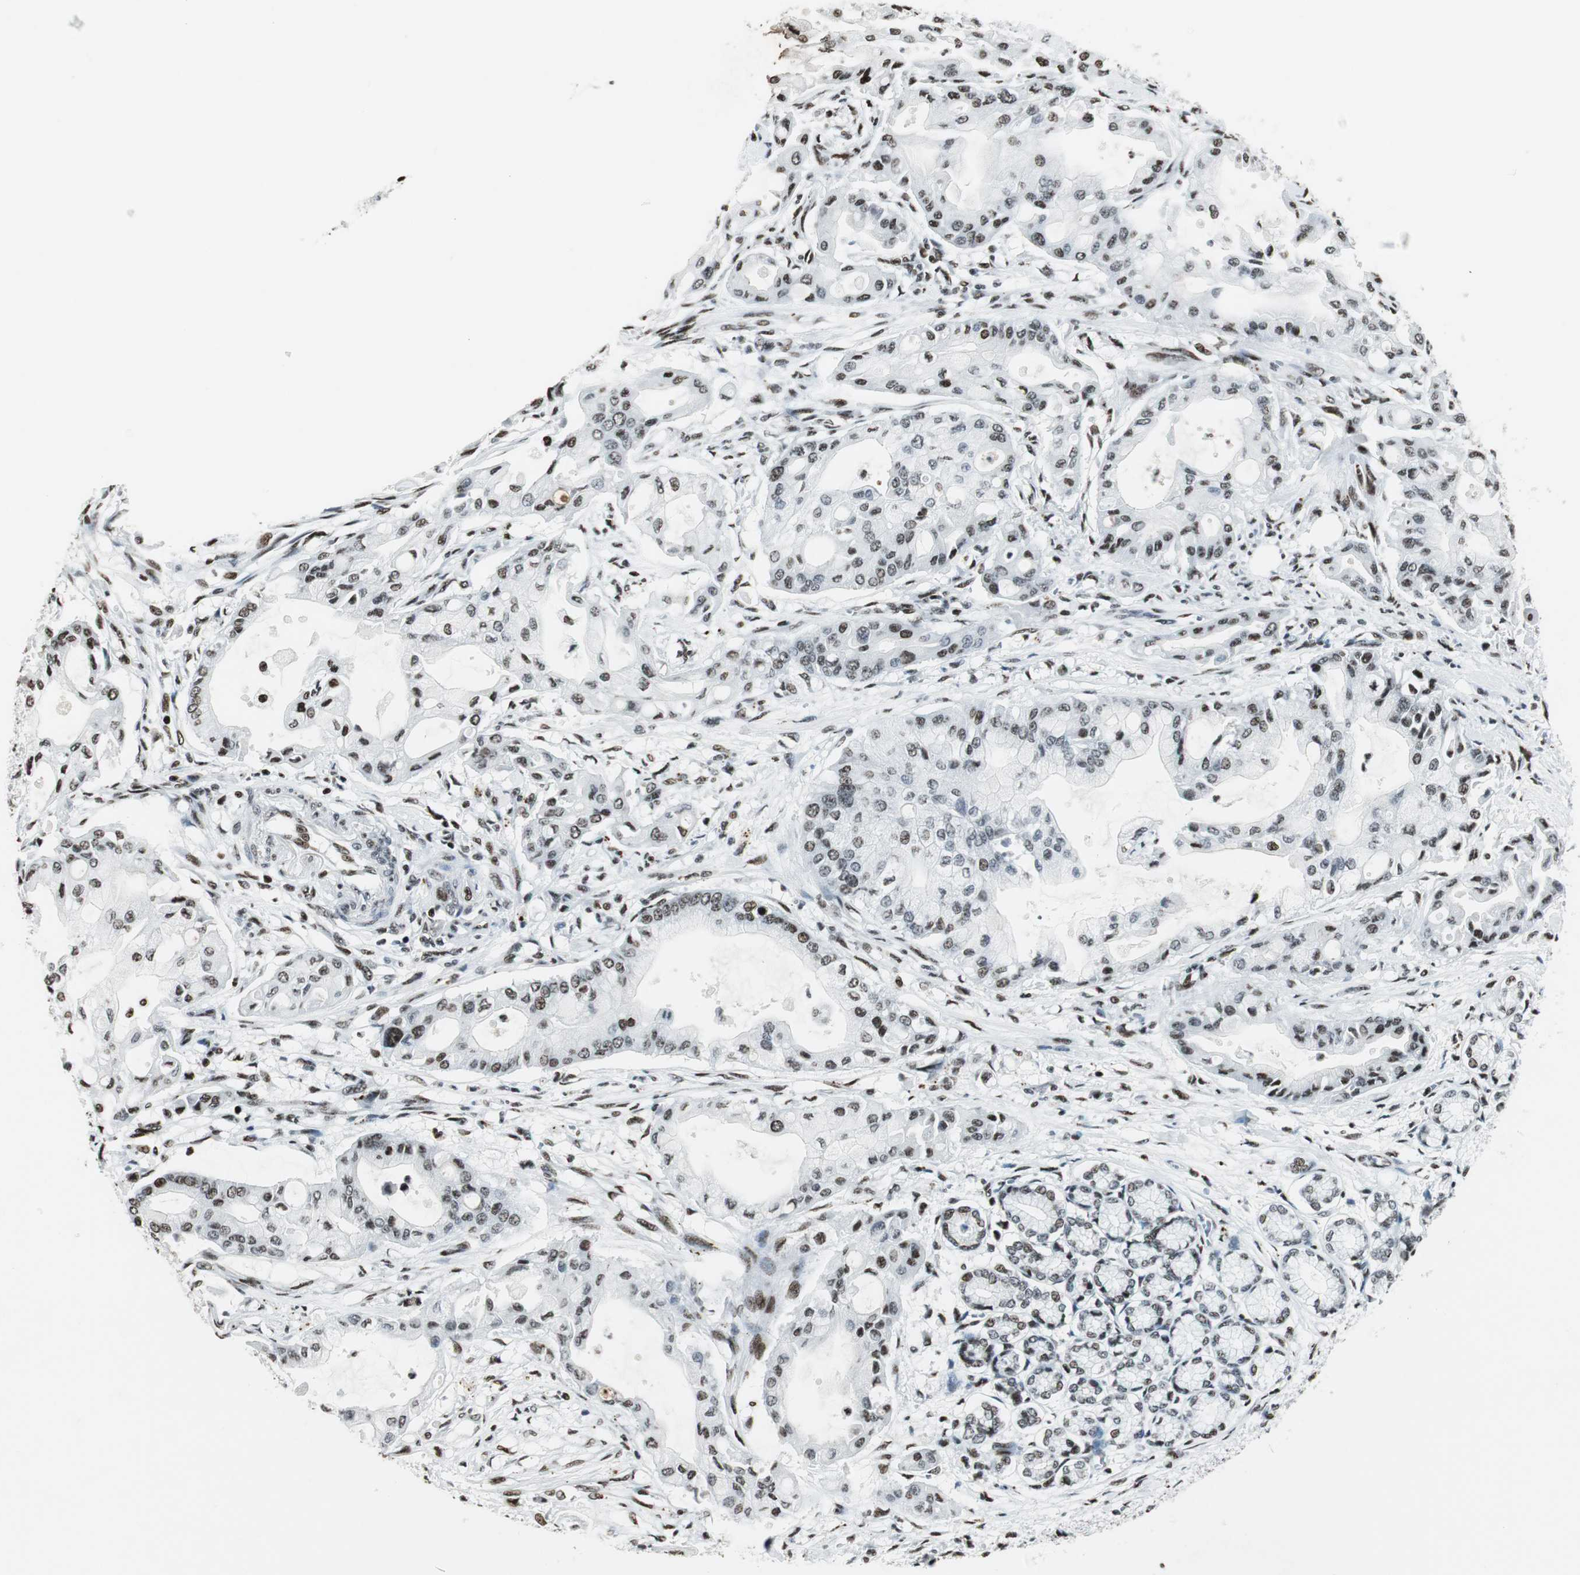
{"staining": {"intensity": "moderate", "quantity": ">75%", "location": "nuclear"}, "tissue": "pancreatic cancer", "cell_type": "Tumor cells", "image_type": "cancer", "snomed": [{"axis": "morphology", "description": "Adenocarcinoma, NOS"}, {"axis": "morphology", "description": "Adenocarcinoma, metastatic, NOS"}, {"axis": "topography", "description": "Lymph node"}, {"axis": "topography", "description": "Pancreas"}, {"axis": "topography", "description": "Duodenum"}], "caption": "Protein staining exhibits moderate nuclear staining in approximately >75% of tumor cells in pancreatic metastatic adenocarcinoma.", "gene": "RBBP4", "patient": {"sex": "female", "age": 64}}